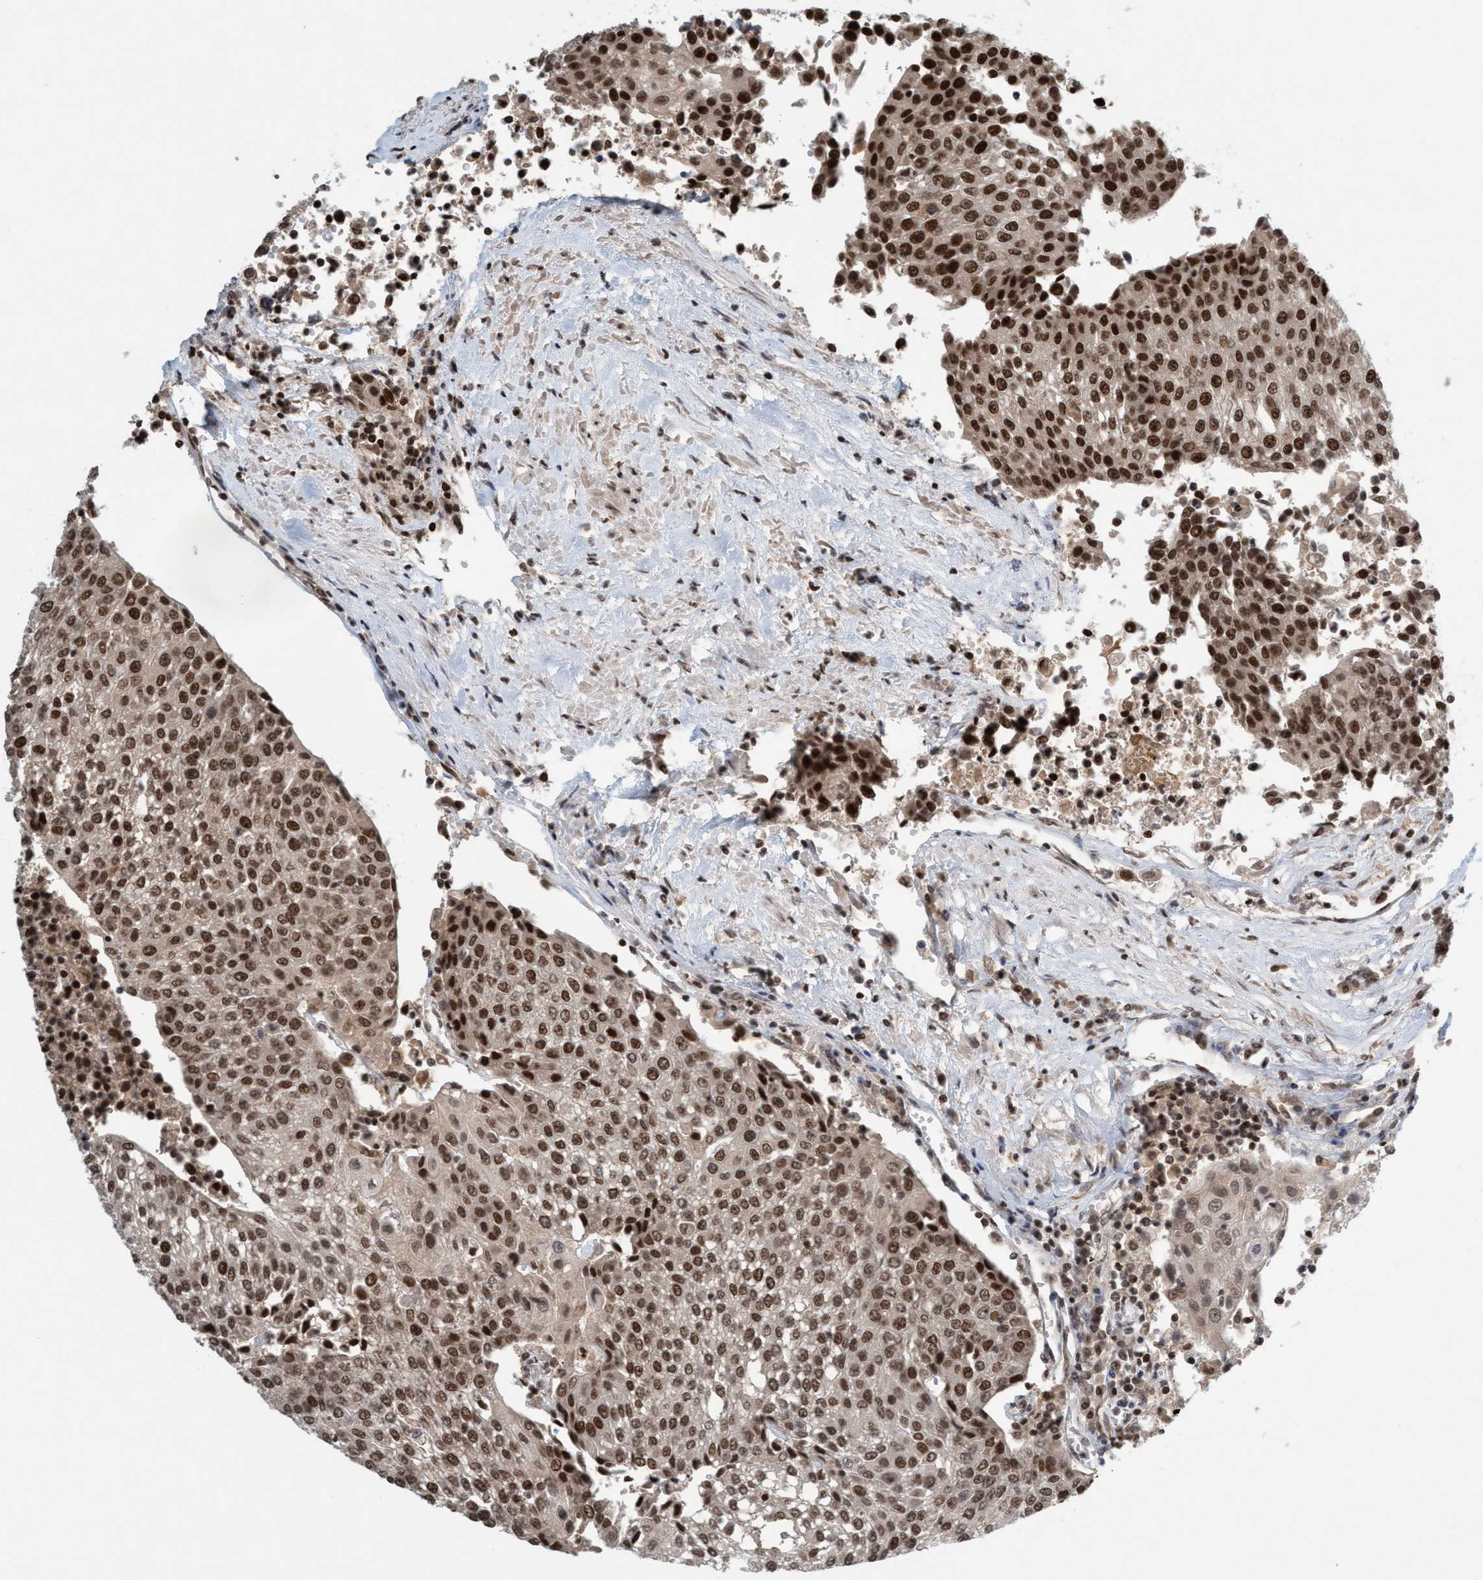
{"staining": {"intensity": "strong", "quantity": ">75%", "location": "nuclear"}, "tissue": "urothelial cancer", "cell_type": "Tumor cells", "image_type": "cancer", "snomed": [{"axis": "morphology", "description": "Urothelial carcinoma, High grade"}, {"axis": "topography", "description": "Urinary bladder"}], "caption": "Urothelial carcinoma (high-grade) tissue exhibits strong nuclear staining in approximately >75% of tumor cells, visualized by immunohistochemistry.", "gene": "SMCR8", "patient": {"sex": "female", "age": 85}}